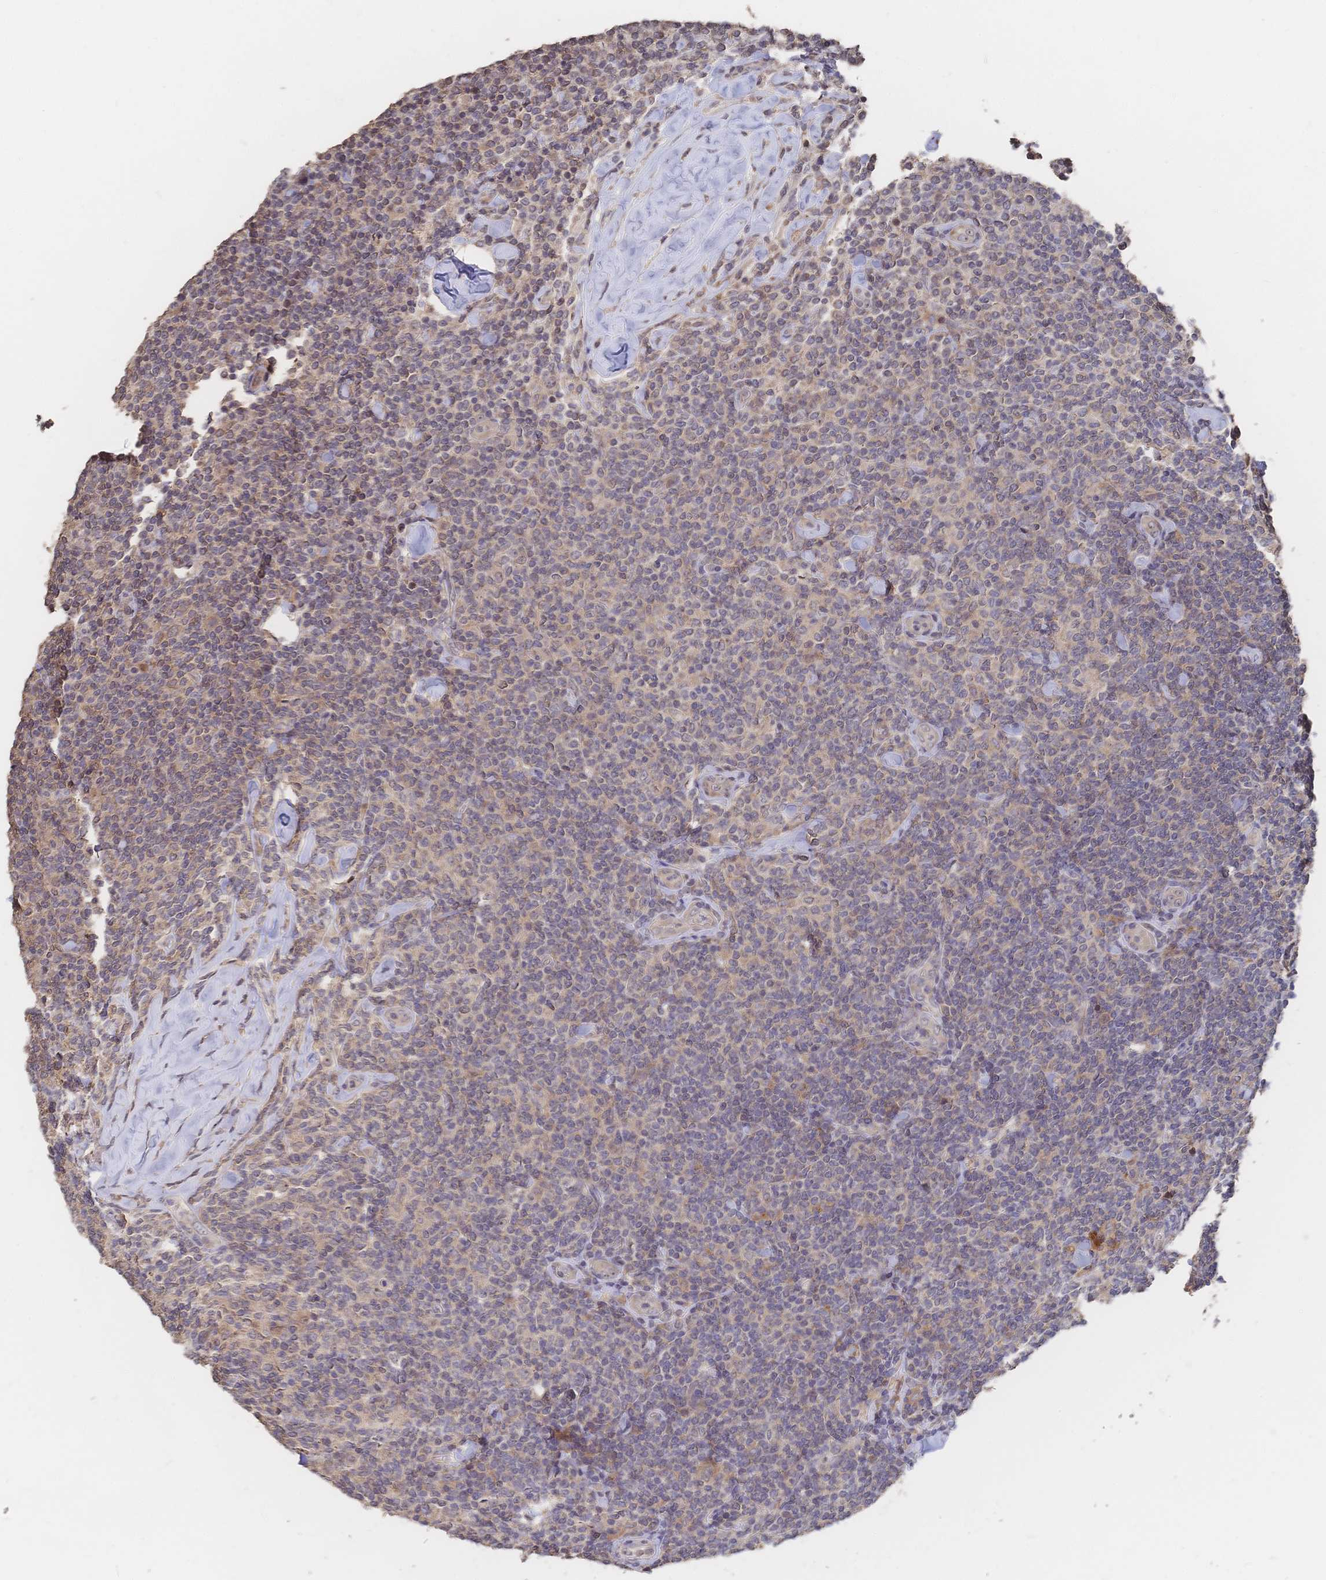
{"staining": {"intensity": "negative", "quantity": "none", "location": "none"}, "tissue": "lymphoma", "cell_type": "Tumor cells", "image_type": "cancer", "snomed": [{"axis": "morphology", "description": "Malignant lymphoma, non-Hodgkin's type, Low grade"}, {"axis": "topography", "description": "Lymph node"}], "caption": "DAB (3,3'-diaminobenzidine) immunohistochemical staining of lymphoma shows no significant staining in tumor cells. Nuclei are stained in blue.", "gene": "DNAJA4", "patient": {"sex": "female", "age": 56}}